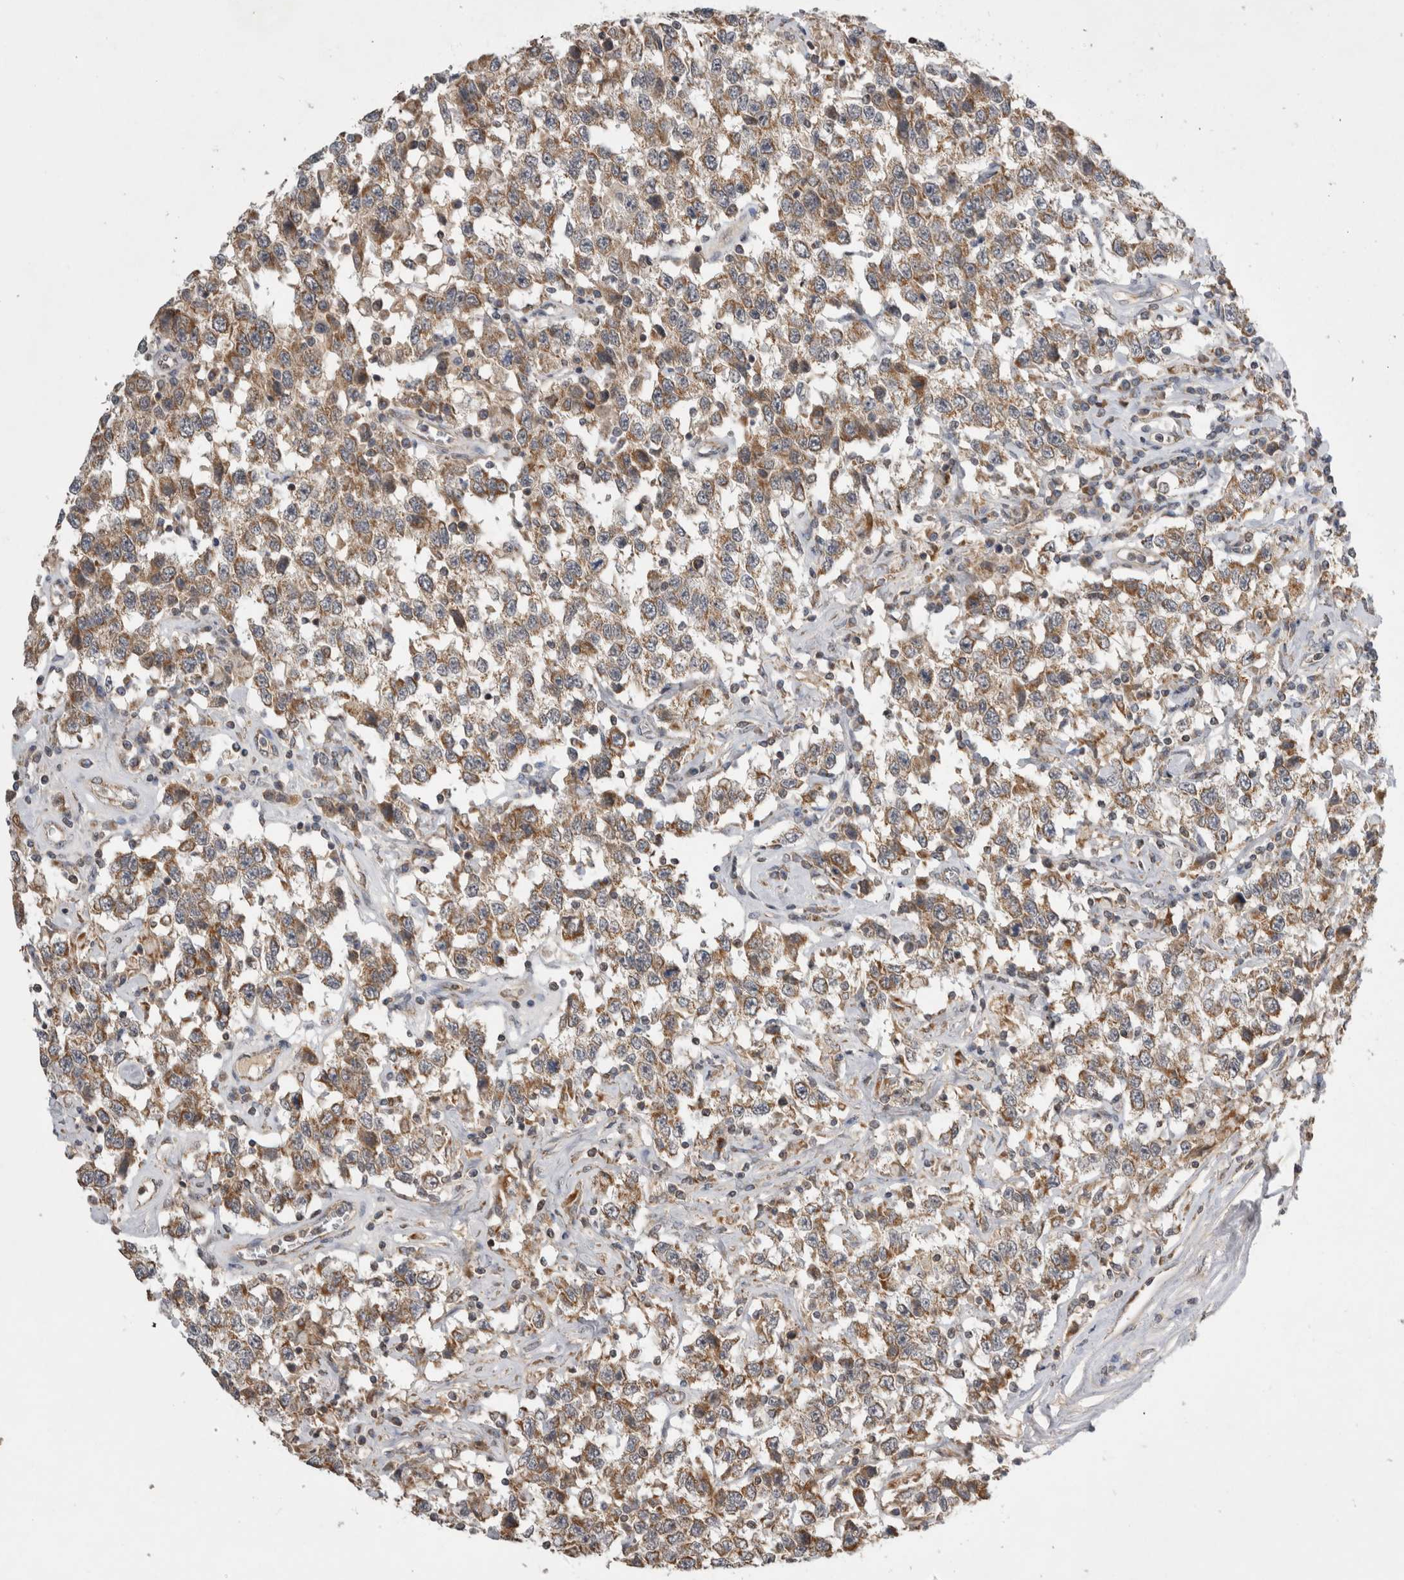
{"staining": {"intensity": "weak", "quantity": ">75%", "location": "cytoplasmic/membranous"}, "tissue": "testis cancer", "cell_type": "Tumor cells", "image_type": "cancer", "snomed": [{"axis": "morphology", "description": "Seminoma, NOS"}, {"axis": "topography", "description": "Testis"}], "caption": "Tumor cells demonstrate low levels of weak cytoplasmic/membranous expression in approximately >75% of cells in testis cancer. (DAB = brown stain, brightfield microscopy at high magnification).", "gene": "KCNIP1", "patient": {"sex": "male", "age": 41}}